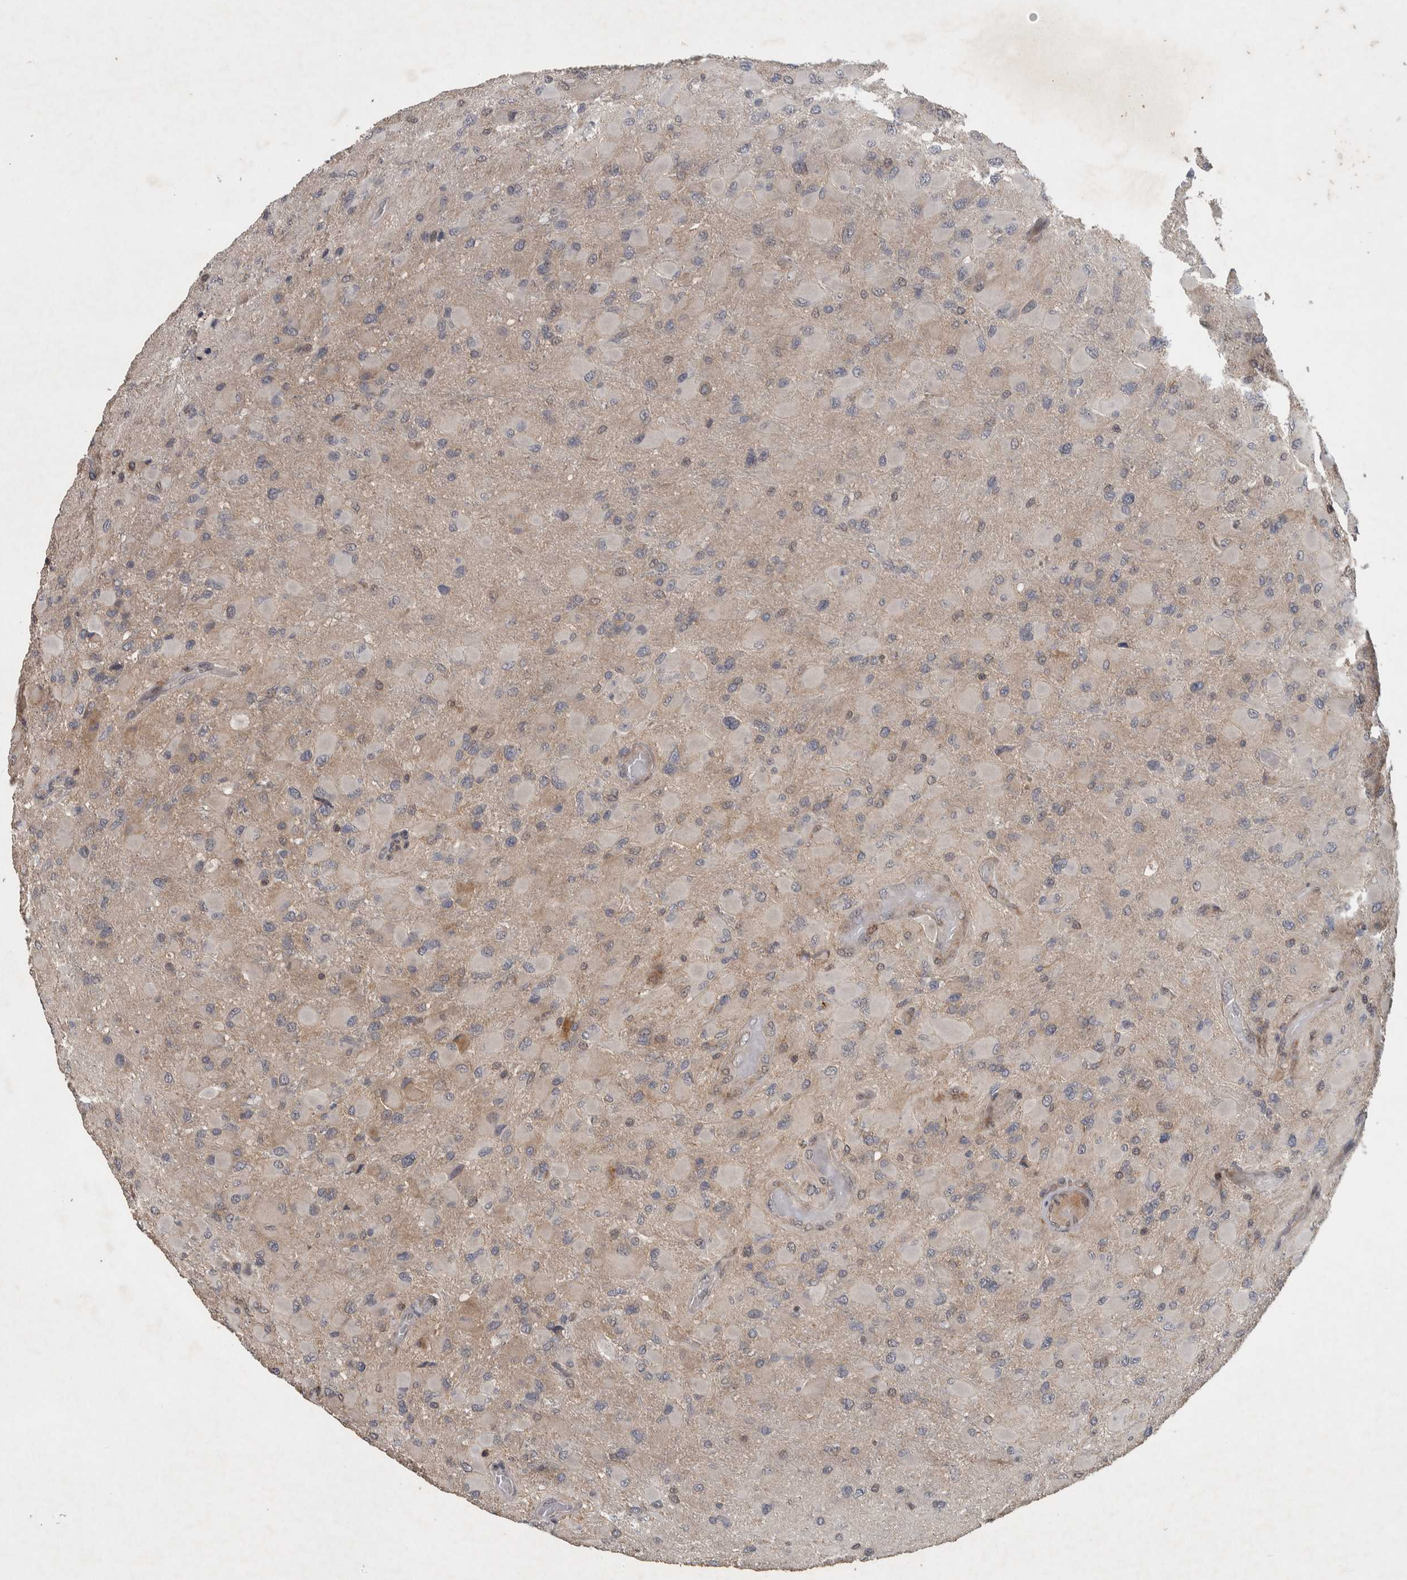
{"staining": {"intensity": "negative", "quantity": "none", "location": "none"}, "tissue": "glioma", "cell_type": "Tumor cells", "image_type": "cancer", "snomed": [{"axis": "morphology", "description": "Glioma, malignant, High grade"}, {"axis": "topography", "description": "Cerebral cortex"}], "caption": "Immunohistochemistry photomicrograph of neoplastic tissue: human malignant glioma (high-grade) stained with DAB displays no significant protein positivity in tumor cells. (Brightfield microscopy of DAB IHC at high magnification).", "gene": "ERAL1", "patient": {"sex": "female", "age": 36}}